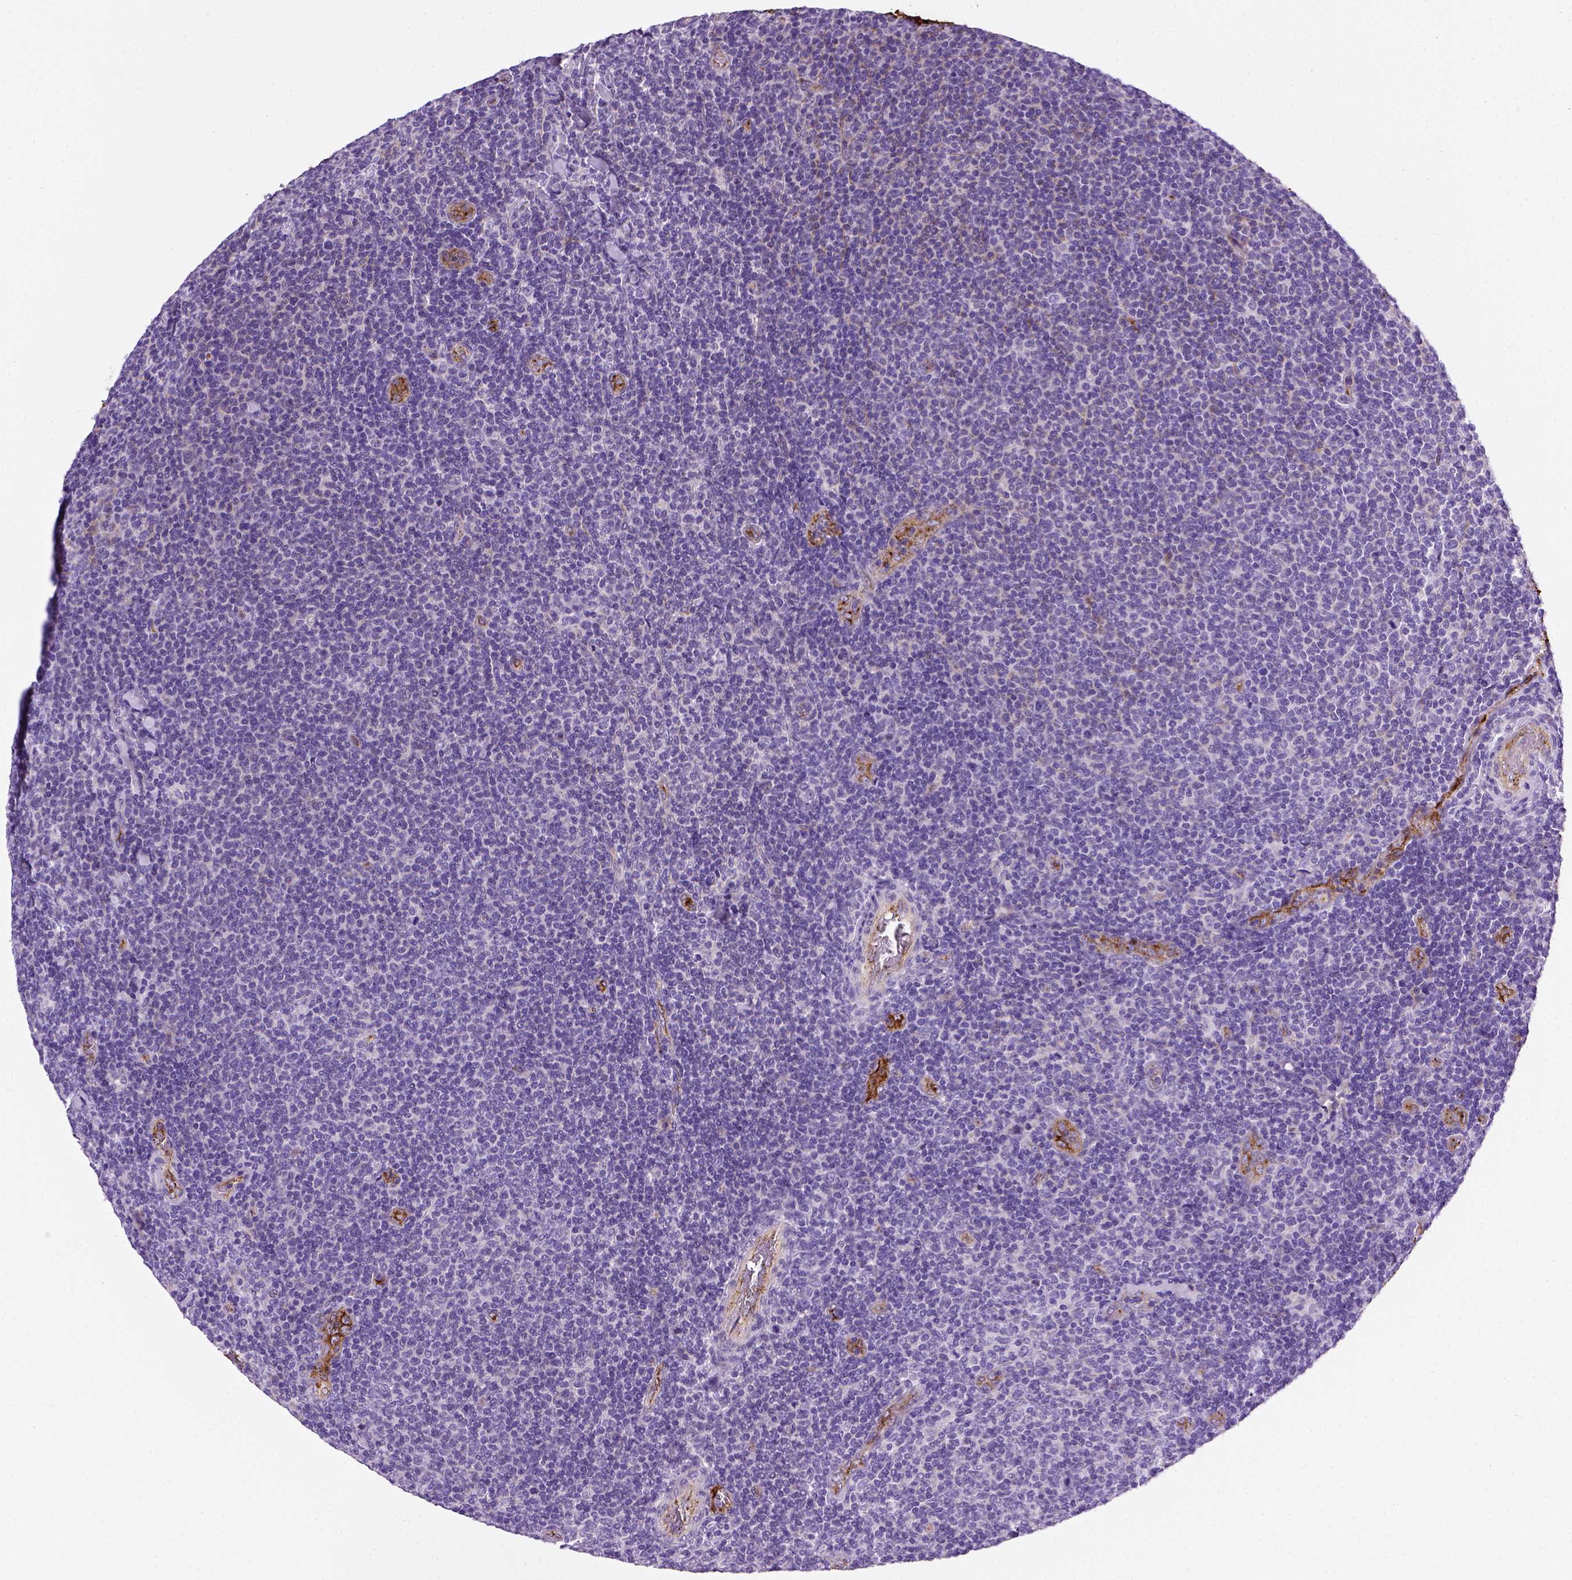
{"staining": {"intensity": "negative", "quantity": "none", "location": "none"}, "tissue": "lymphoma", "cell_type": "Tumor cells", "image_type": "cancer", "snomed": [{"axis": "morphology", "description": "Malignant lymphoma, non-Hodgkin's type, Low grade"}, {"axis": "topography", "description": "Lymph node"}], "caption": "Photomicrograph shows no significant protein expression in tumor cells of lymphoma. (DAB immunohistochemistry (IHC), high magnification).", "gene": "VWF", "patient": {"sex": "male", "age": 52}}